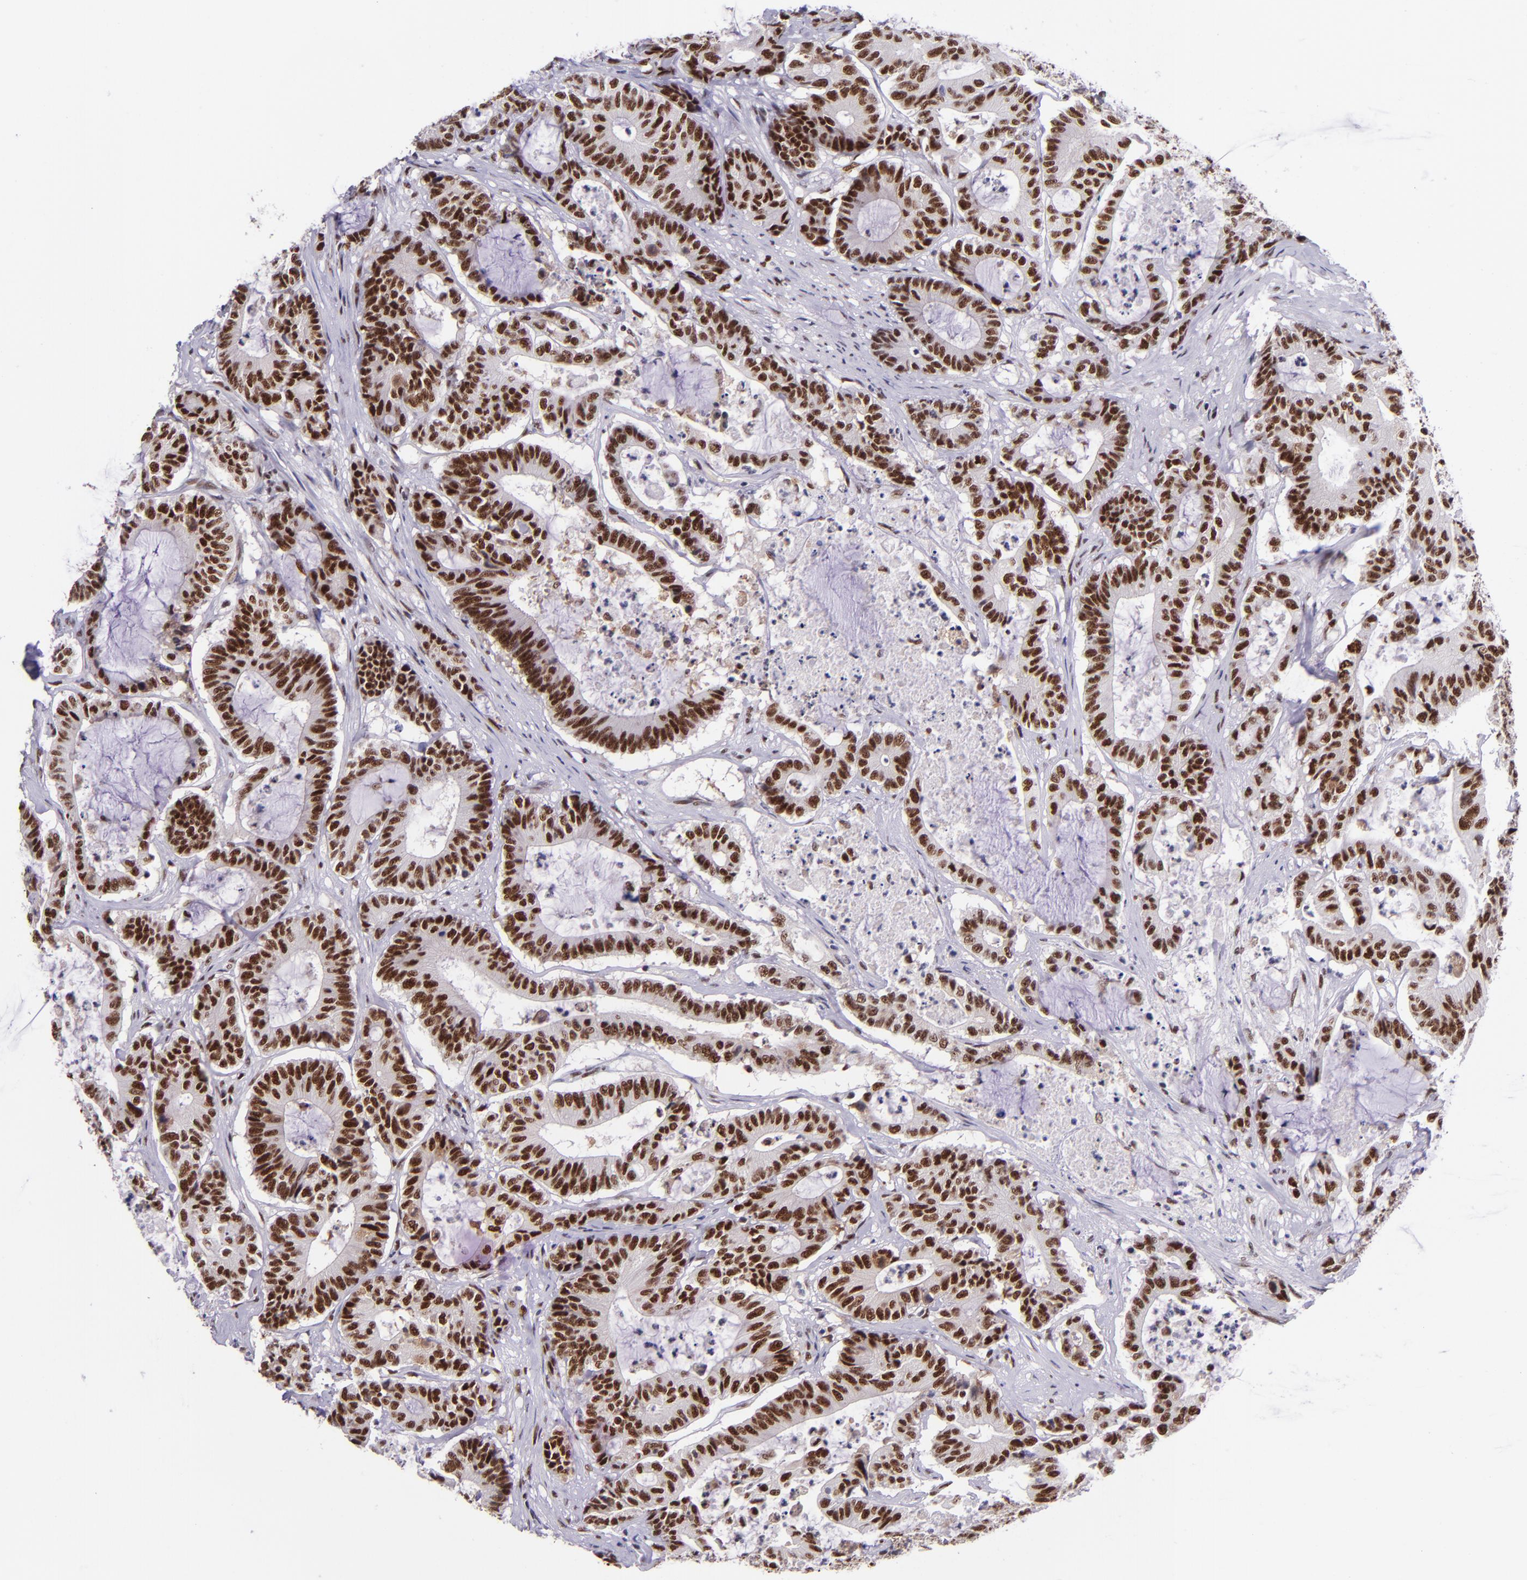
{"staining": {"intensity": "strong", "quantity": ">75%", "location": "nuclear"}, "tissue": "colorectal cancer", "cell_type": "Tumor cells", "image_type": "cancer", "snomed": [{"axis": "morphology", "description": "Adenocarcinoma, NOS"}, {"axis": "topography", "description": "Colon"}], "caption": "Human colorectal cancer stained with a brown dye reveals strong nuclear positive staining in about >75% of tumor cells.", "gene": "GPKOW", "patient": {"sex": "female", "age": 84}}